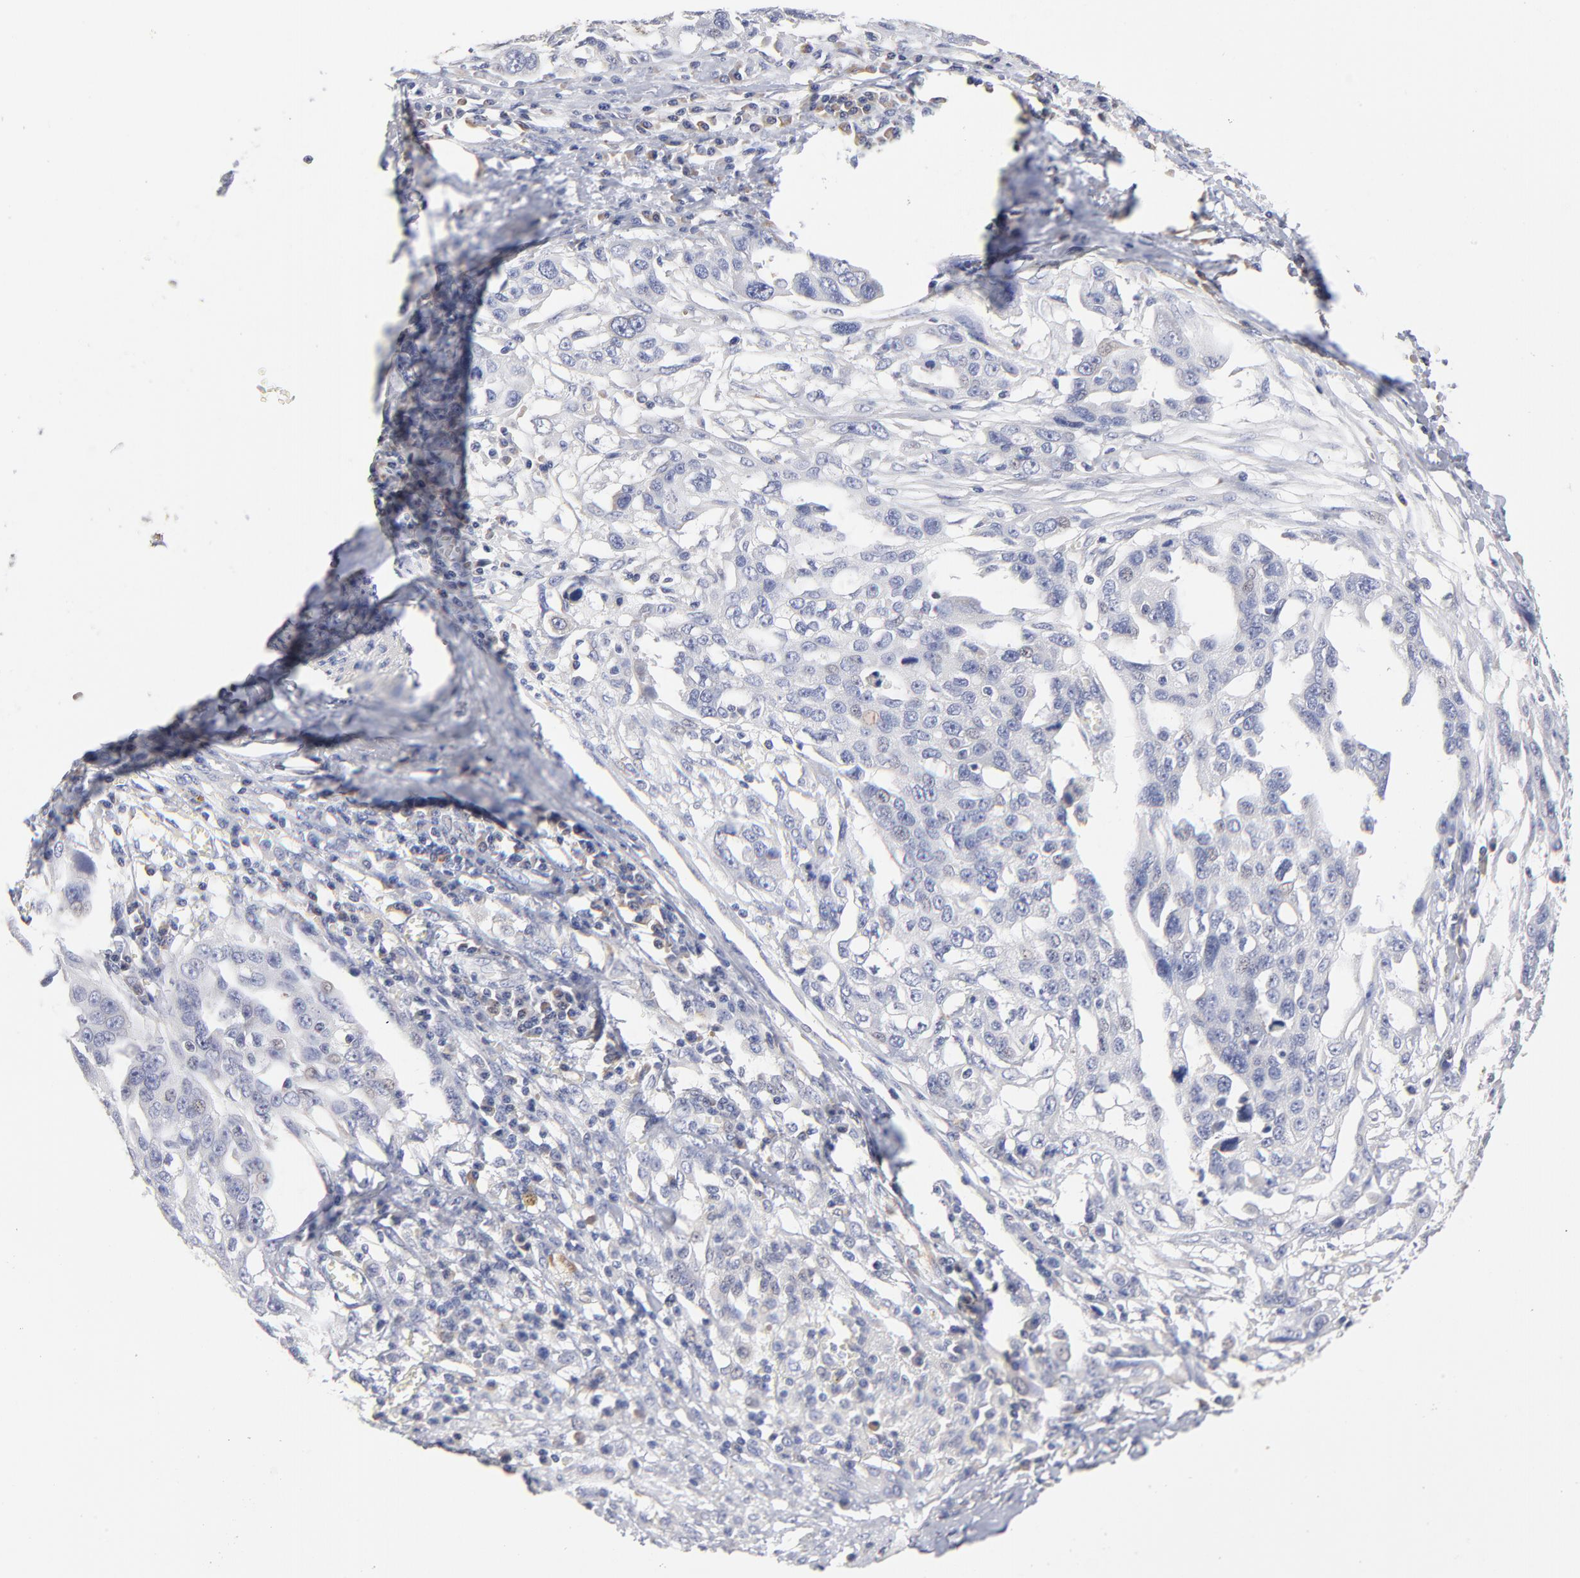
{"staining": {"intensity": "negative", "quantity": "none", "location": "none"}, "tissue": "ovarian cancer", "cell_type": "Tumor cells", "image_type": "cancer", "snomed": [{"axis": "morphology", "description": "Carcinoma, endometroid"}, {"axis": "topography", "description": "Ovary"}], "caption": "High magnification brightfield microscopy of ovarian endometroid carcinoma stained with DAB (brown) and counterstained with hematoxylin (blue): tumor cells show no significant staining.", "gene": "RPL3", "patient": {"sex": "female", "age": 75}}